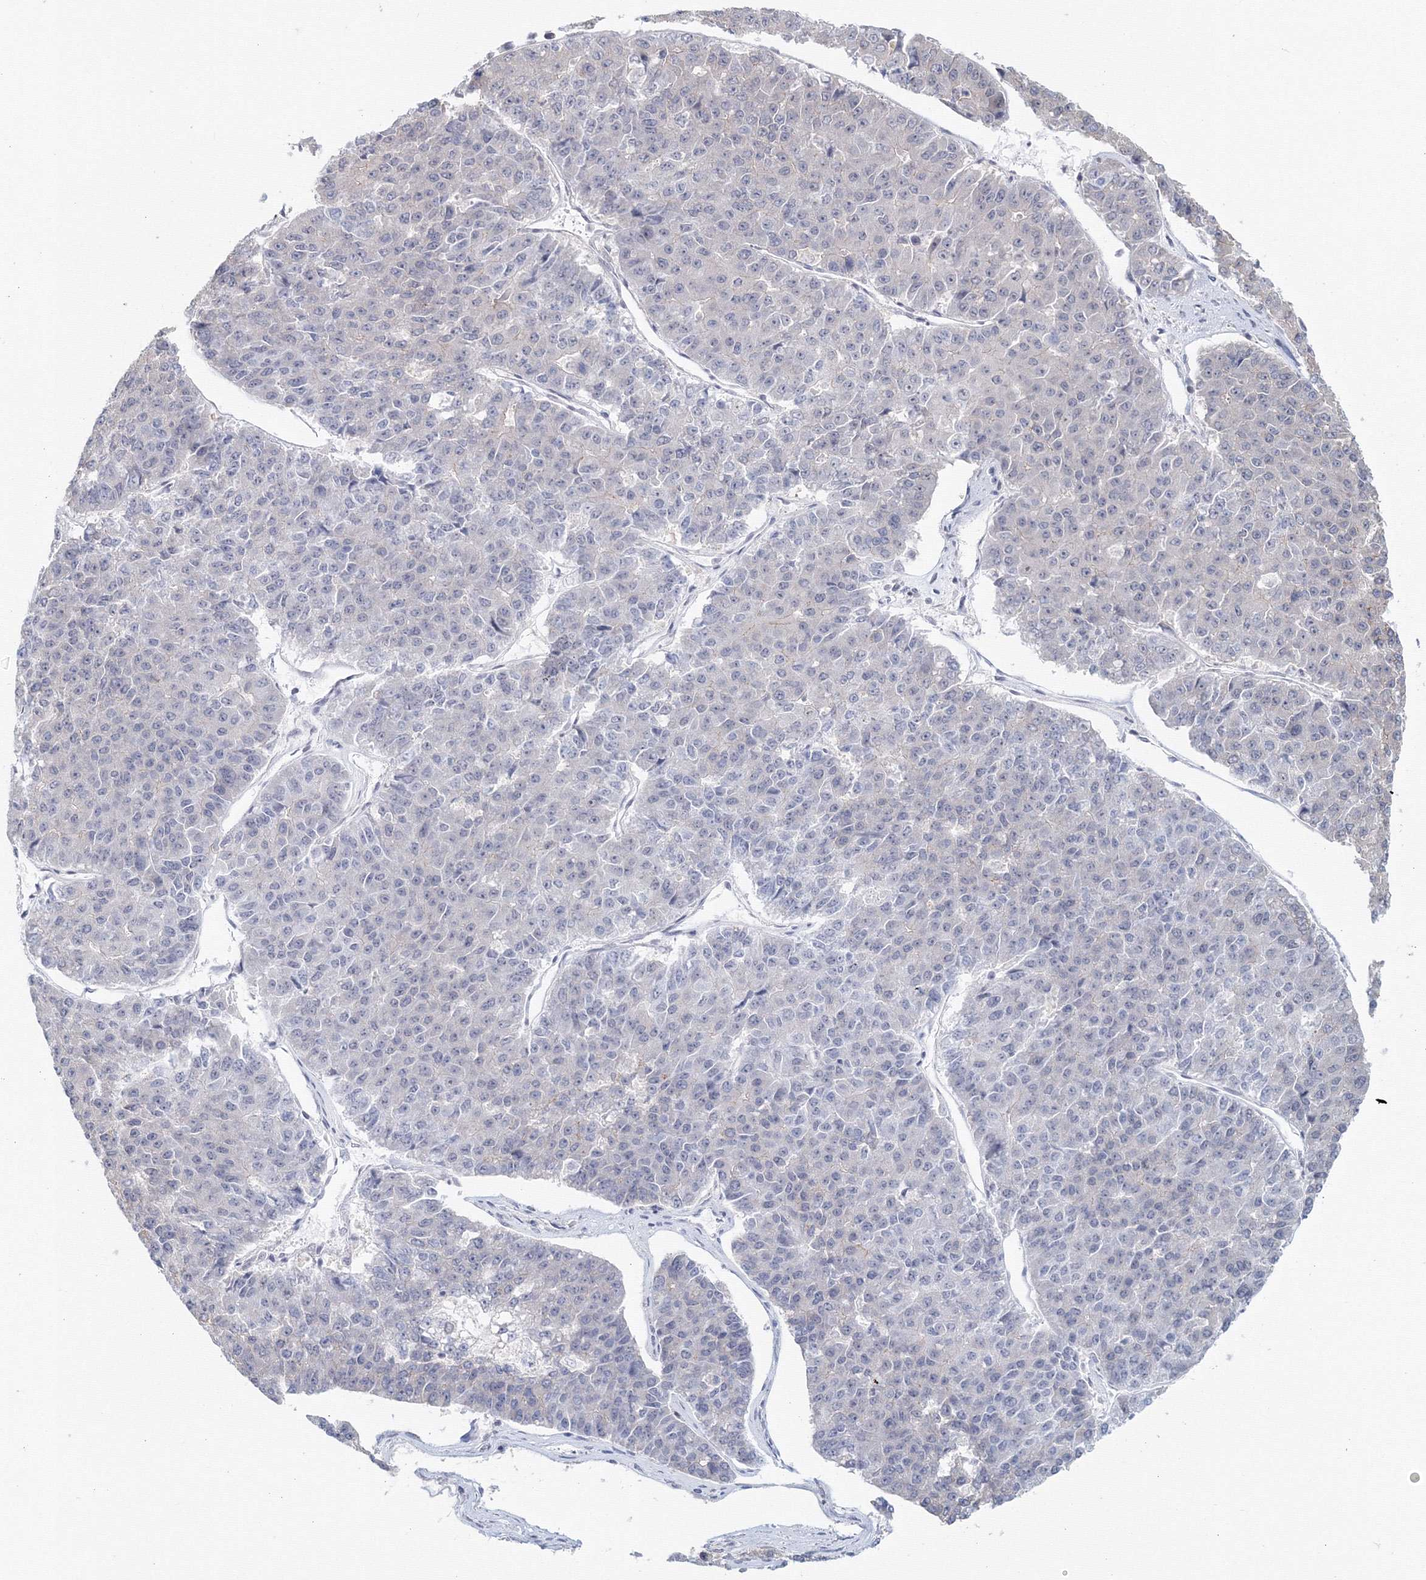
{"staining": {"intensity": "negative", "quantity": "none", "location": "none"}, "tissue": "pancreatic cancer", "cell_type": "Tumor cells", "image_type": "cancer", "snomed": [{"axis": "morphology", "description": "Adenocarcinoma, NOS"}, {"axis": "topography", "description": "Pancreas"}], "caption": "Immunohistochemistry (IHC) micrograph of neoplastic tissue: pancreatic cancer (adenocarcinoma) stained with DAB exhibits no significant protein staining in tumor cells.", "gene": "SLC7A7", "patient": {"sex": "male", "age": 50}}